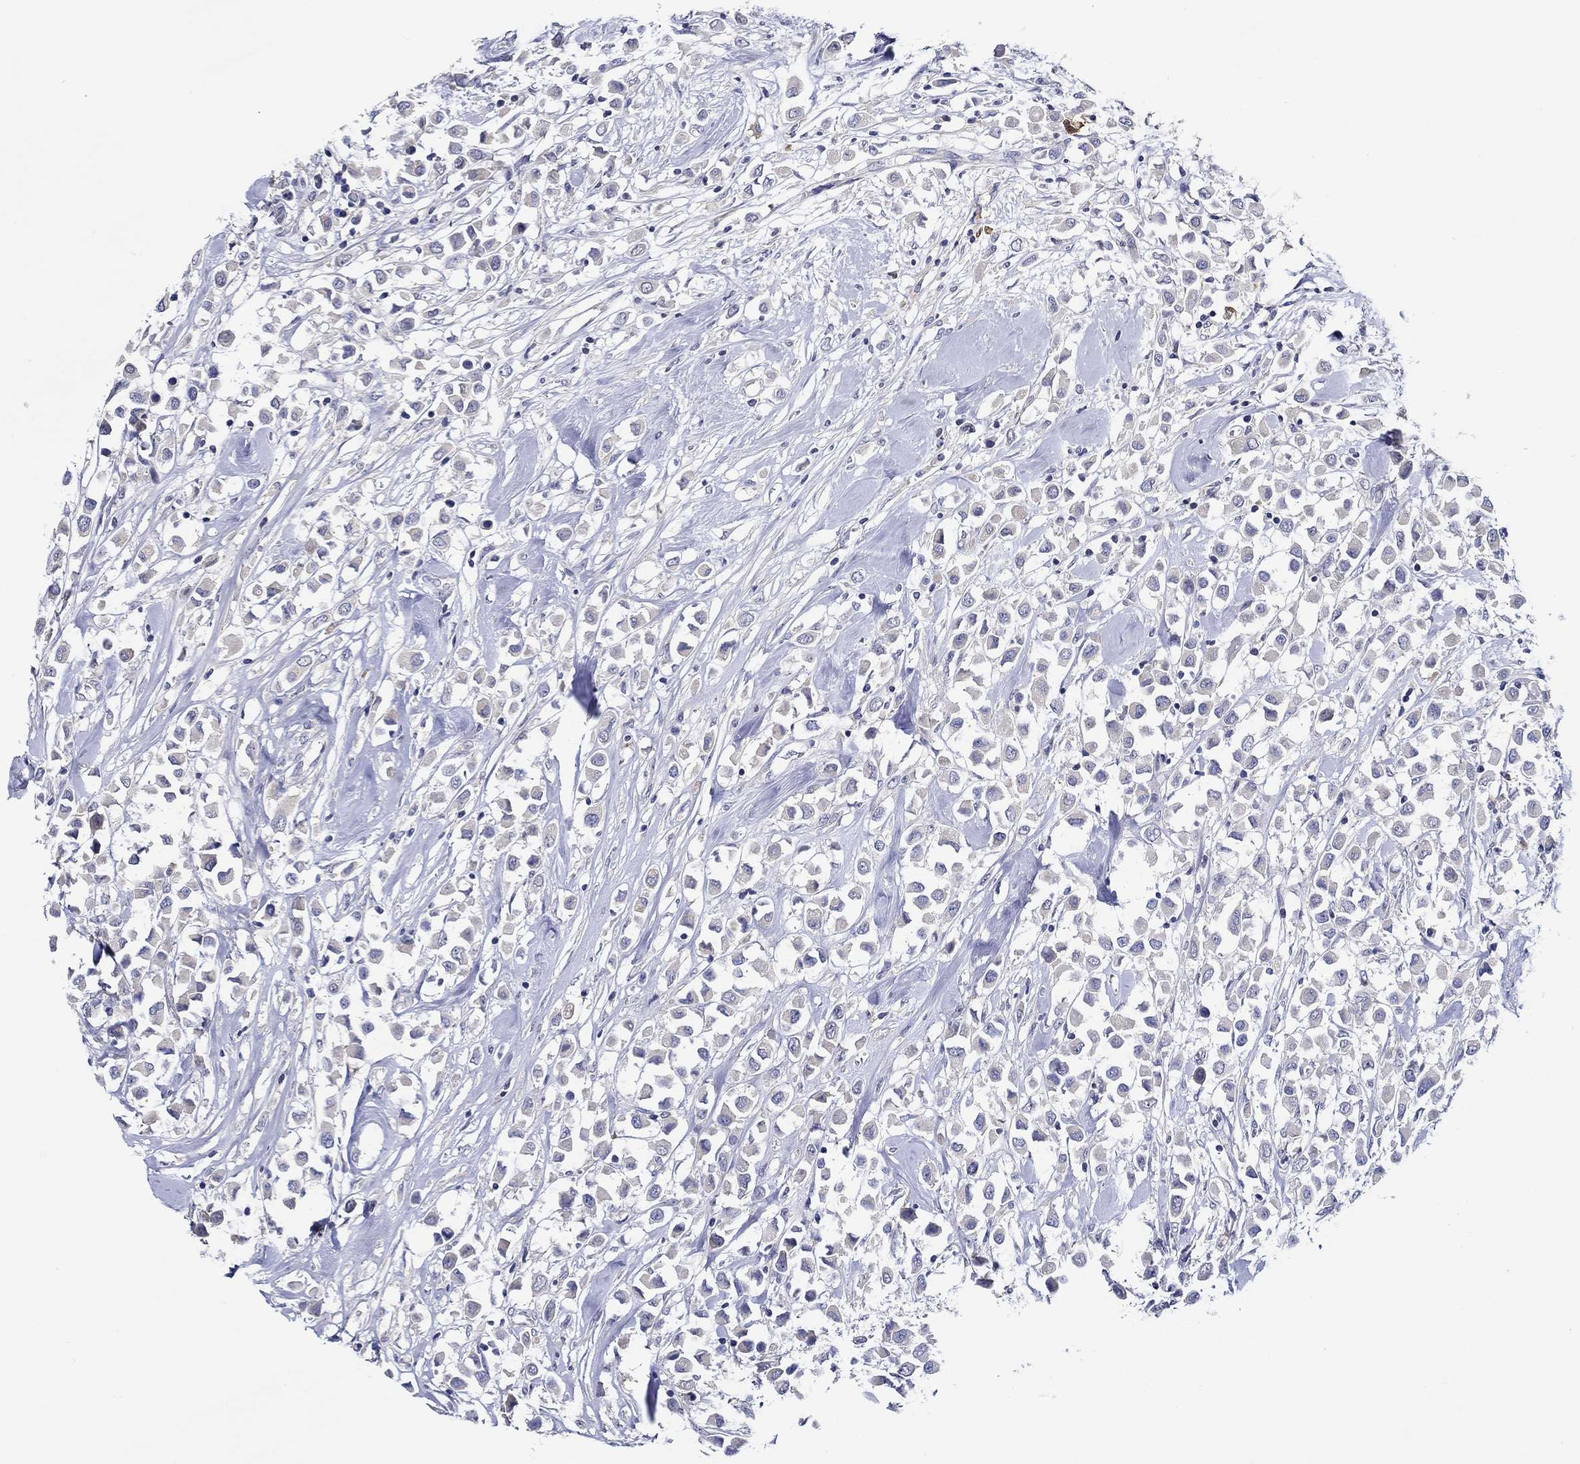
{"staining": {"intensity": "negative", "quantity": "none", "location": "none"}, "tissue": "breast cancer", "cell_type": "Tumor cells", "image_type": "cancer", "snomed": [{"axis": "morphology", "description": "Duct carcinoma"}, {"axis": "topography", "description": "Breast"}], "caption": "Breast cancer (infiltrating ductal carcinoma) stained for a protein using IHC reveals no positivity tumor cells.", "gene": "CHIT1", "patient": {"sex": "female", "age": 61}}